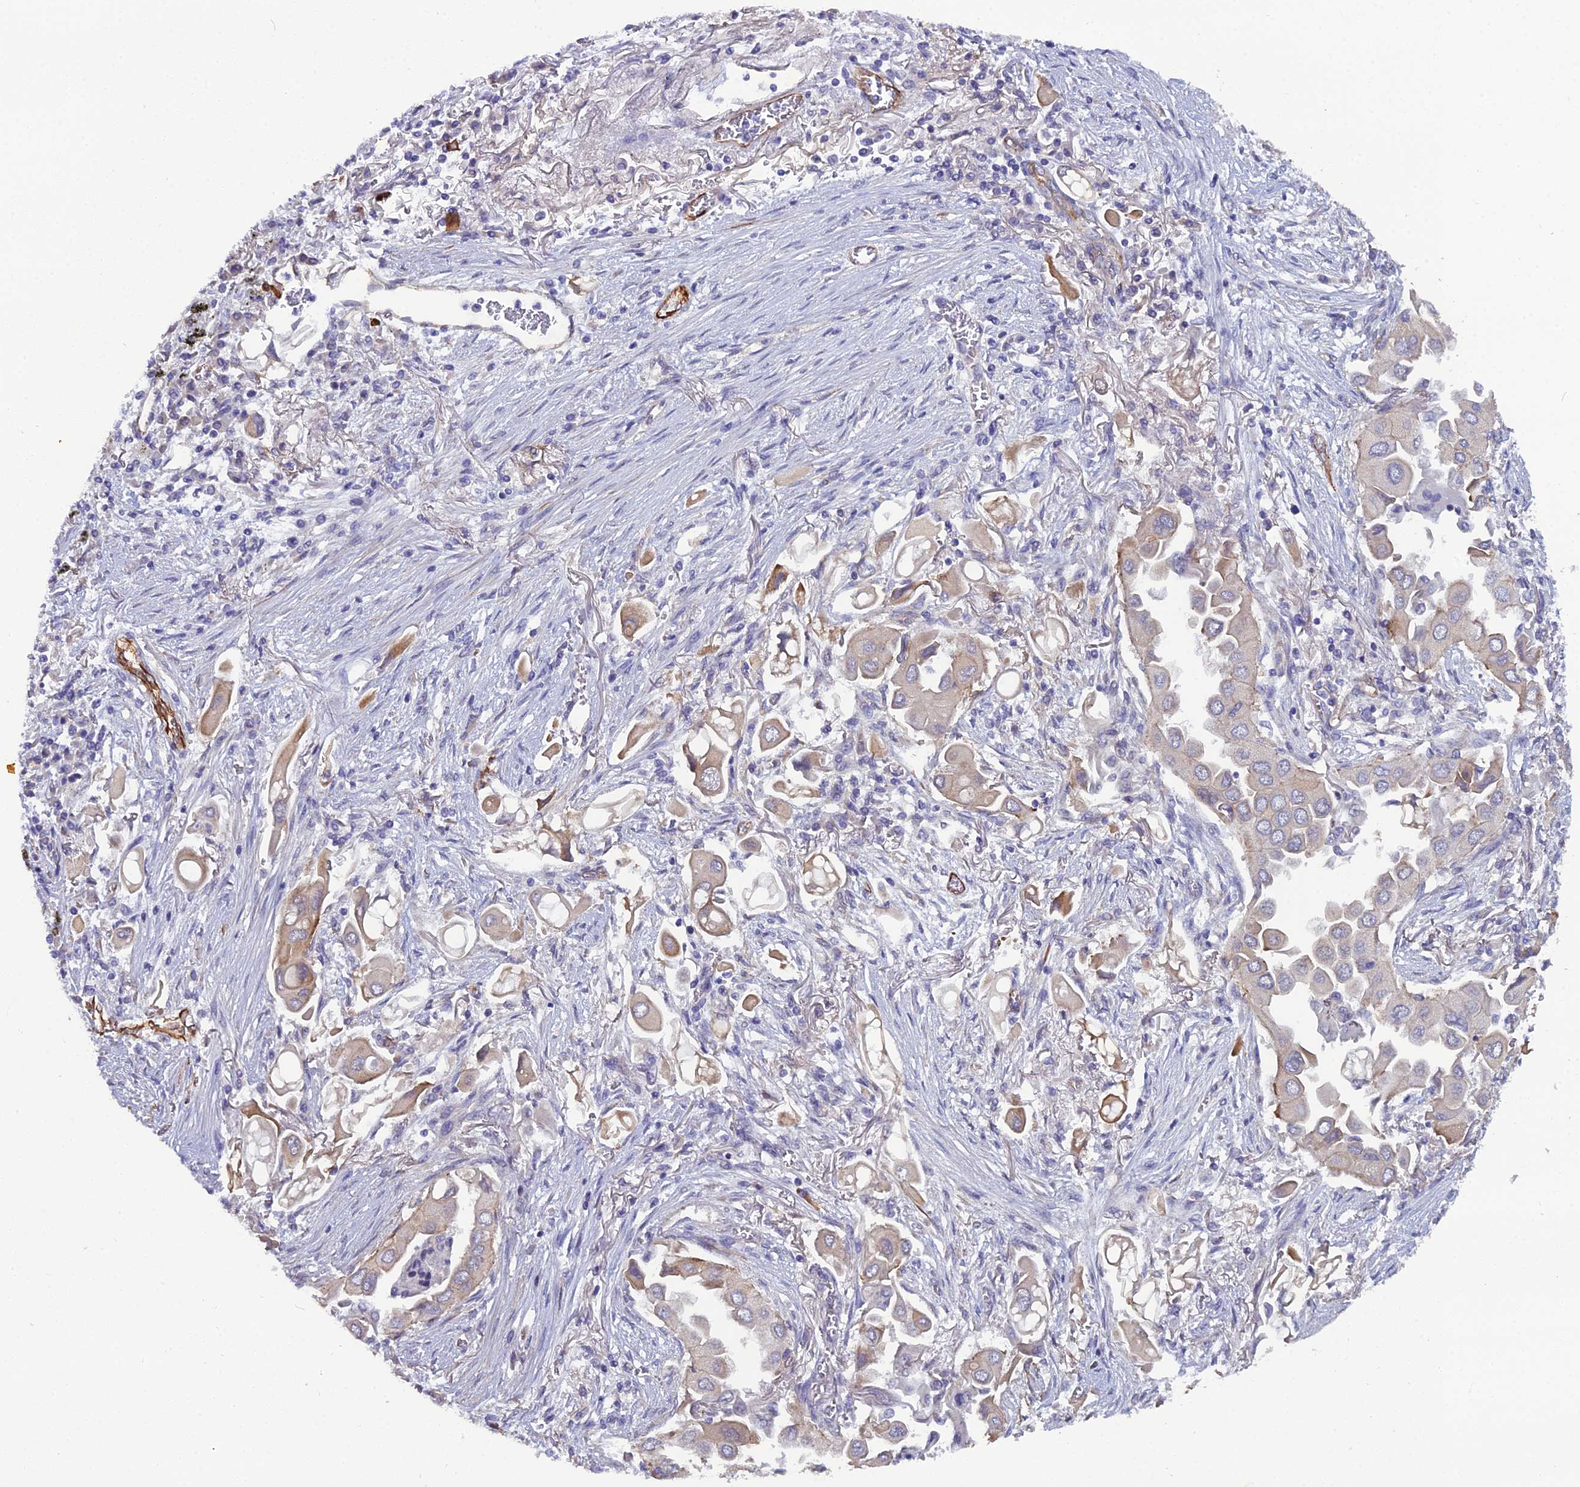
{"staining": {"intensity": "weak", "quantity": "<25%", "location": "cytoplasmic/membranous"}, "tissue": "lung cancer", "cell_type": "Tumor cells", "image_type": "cancer", "snomed": [{"axis": "morphology", "description": "Adenocarcinoma, NOS"}, {"axis": "topography", "description": "Lung"}], "caption": "This is a micrograph of immunohistochemistry (IHC) staining of lung cancer, which shows no expression in tumor cells.", "gene": "CFAP47", "patient": {"sex": "female", "age": 76}}